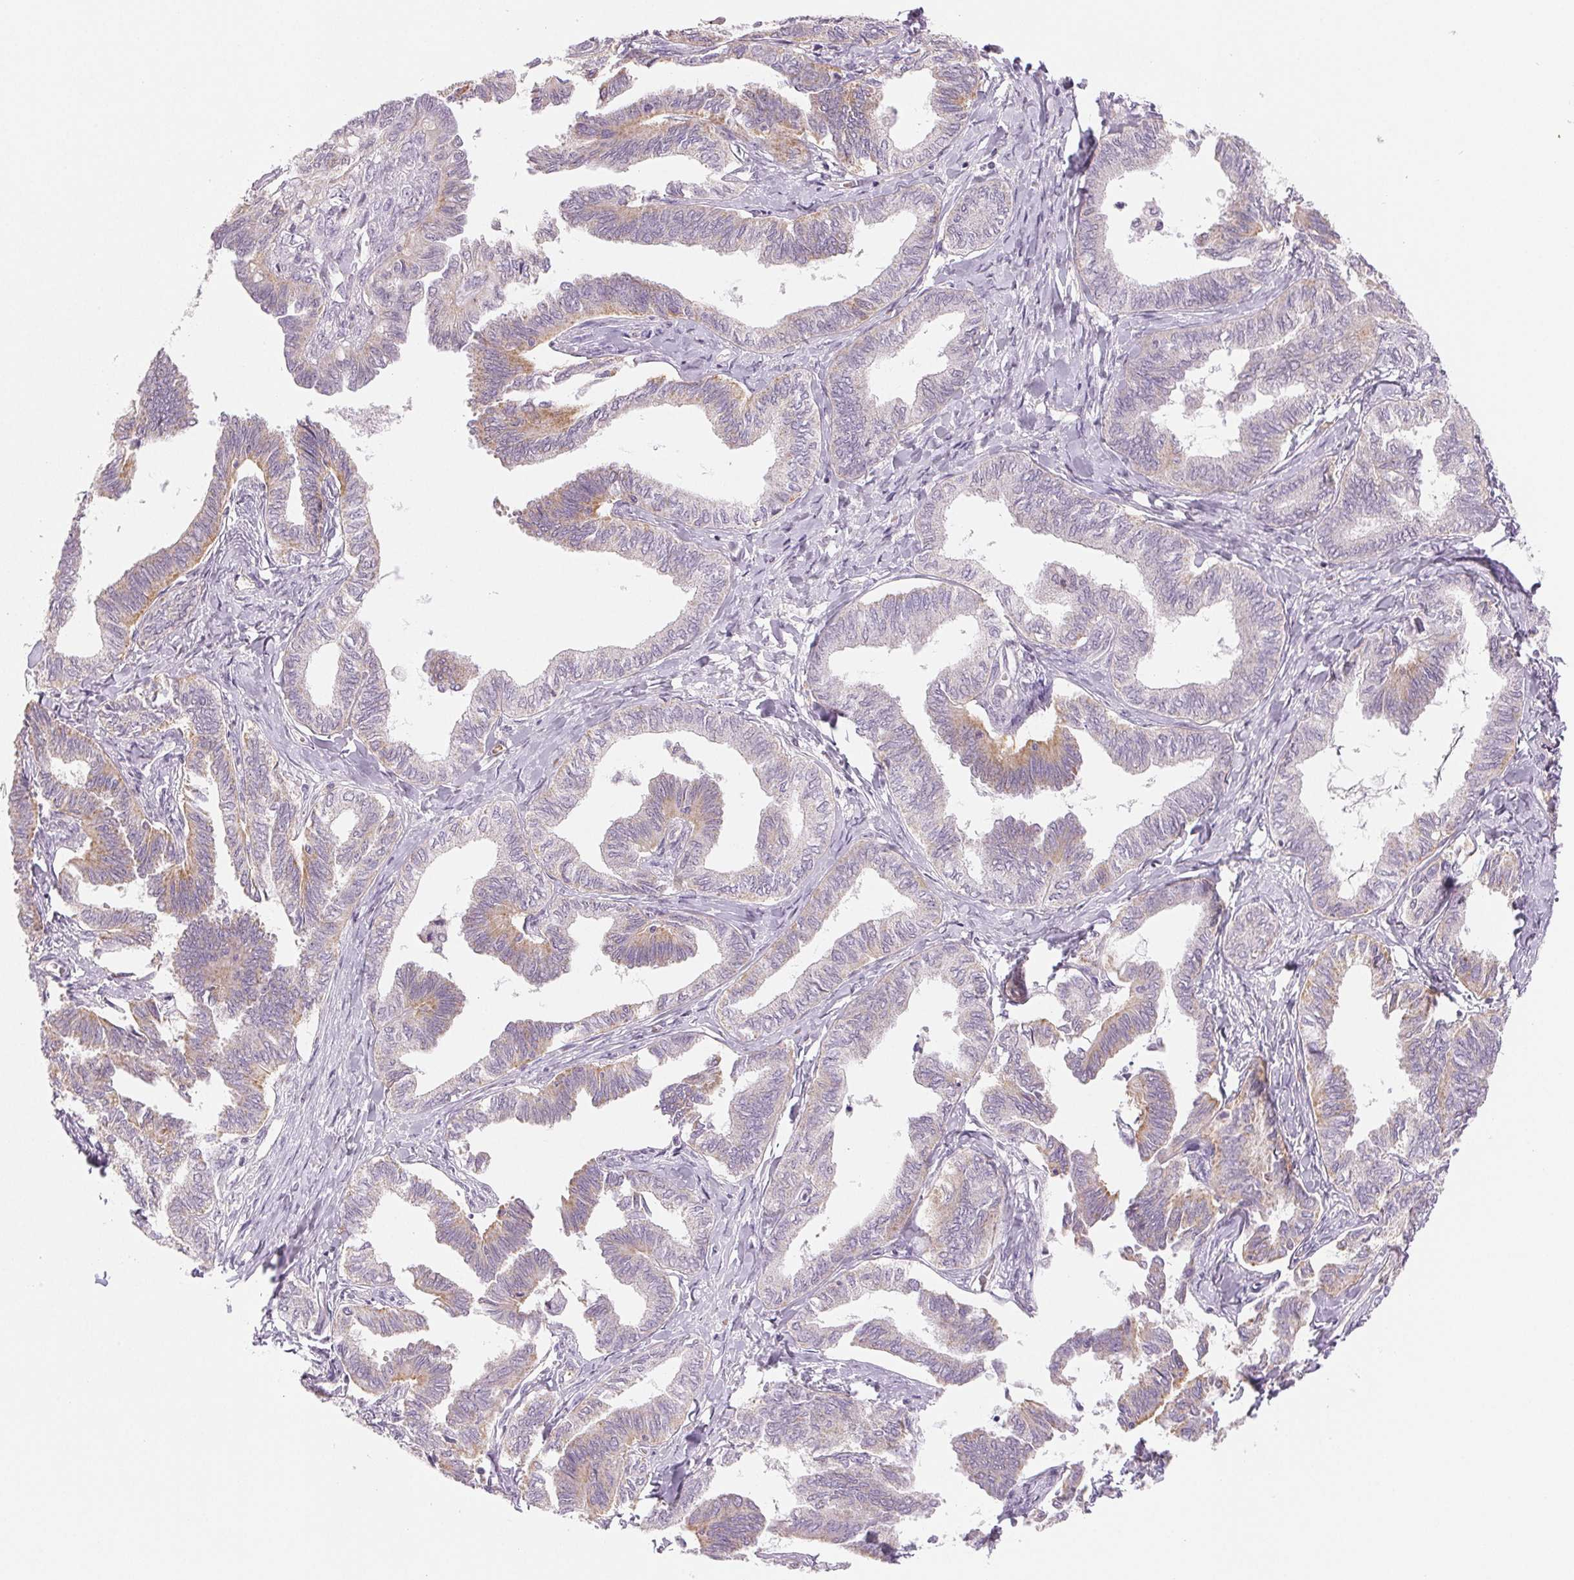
{"staining": {"intensity": "moderate", "quantity": "<25%", "location": "cytoplasmic/membranous"}, "tissue": "ovarian cancer", "cell_type": "Tumor cells", "image_type": "cancer", "snomed": [{"axis": "morphology", "description": "Carcinoma, endometroid"}, {"axis": "topography", "description": "Ovary"}], "caption": "About <25% of tumor cells in ovarian endometroid carcinoma display moderate cytoplasmic/membranous protein staining as visualized by brown immunohistochemical staining.", "gene": "HINT2", "patient": {"sex": "female", "age": 70}}